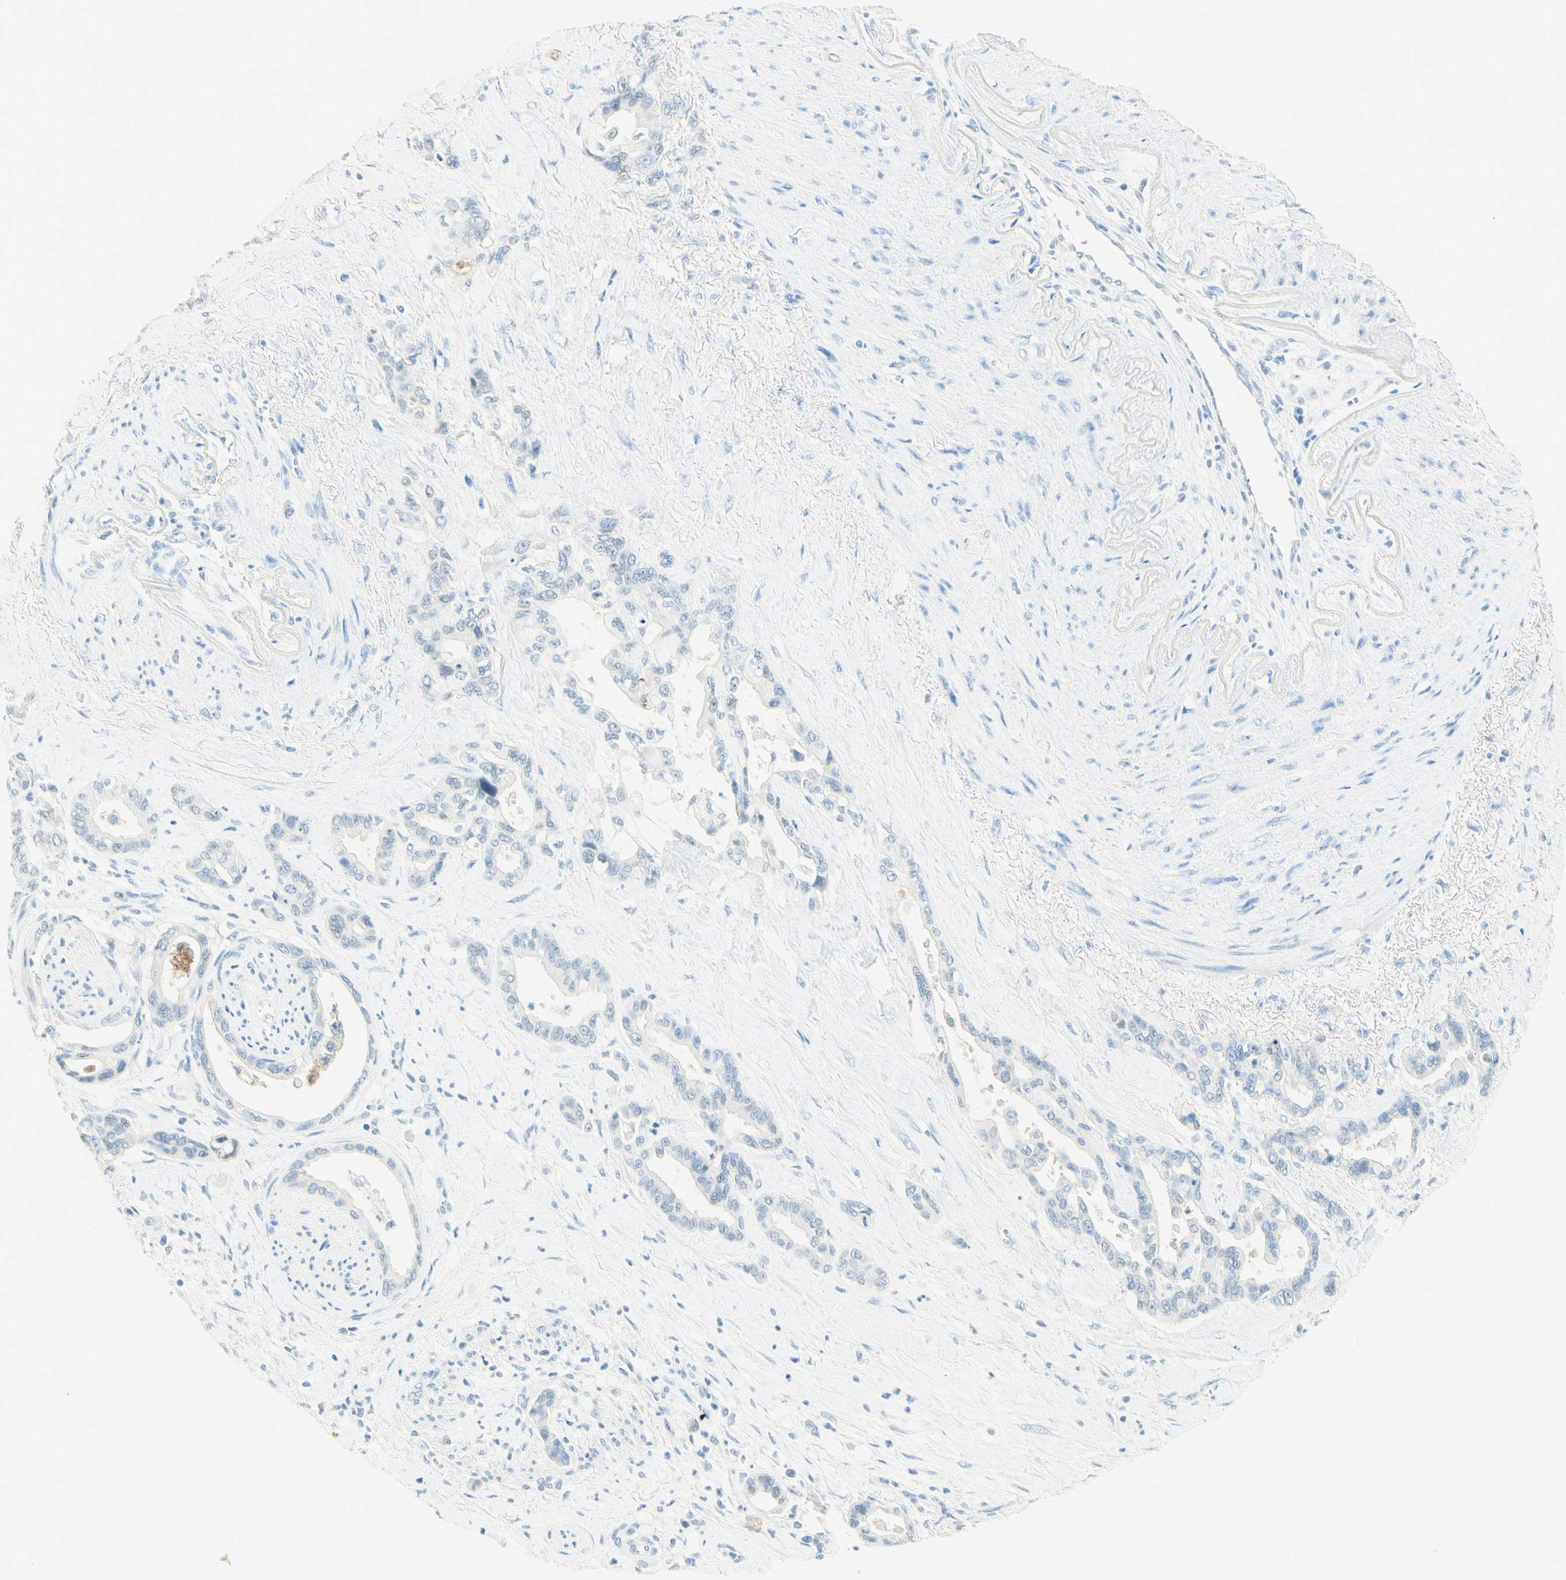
{"staining": {"intensity": "negative", "quantity": "none", "location": "none"}, "tissue": "pancreatic cancer", "cell_type": "Tumor cells", "image_type": "cancer", "snomed": [{"axis": "morphology", "description": "Adenocarcinoma, NOS"}, {"axis": "topography", "description": "Pancreas"}], "caption": "This is a histopathology image of immunohistochemistry (IHC) staining of adenocarcinoma (pancreatic), which shows no expression in tumor cells. (DAB (3,3'-diaminobenzidine) IHC with hematoxylin counter stain).", "gene": "TMEM132D", "patient": {"sex": "male", "age": 70}}